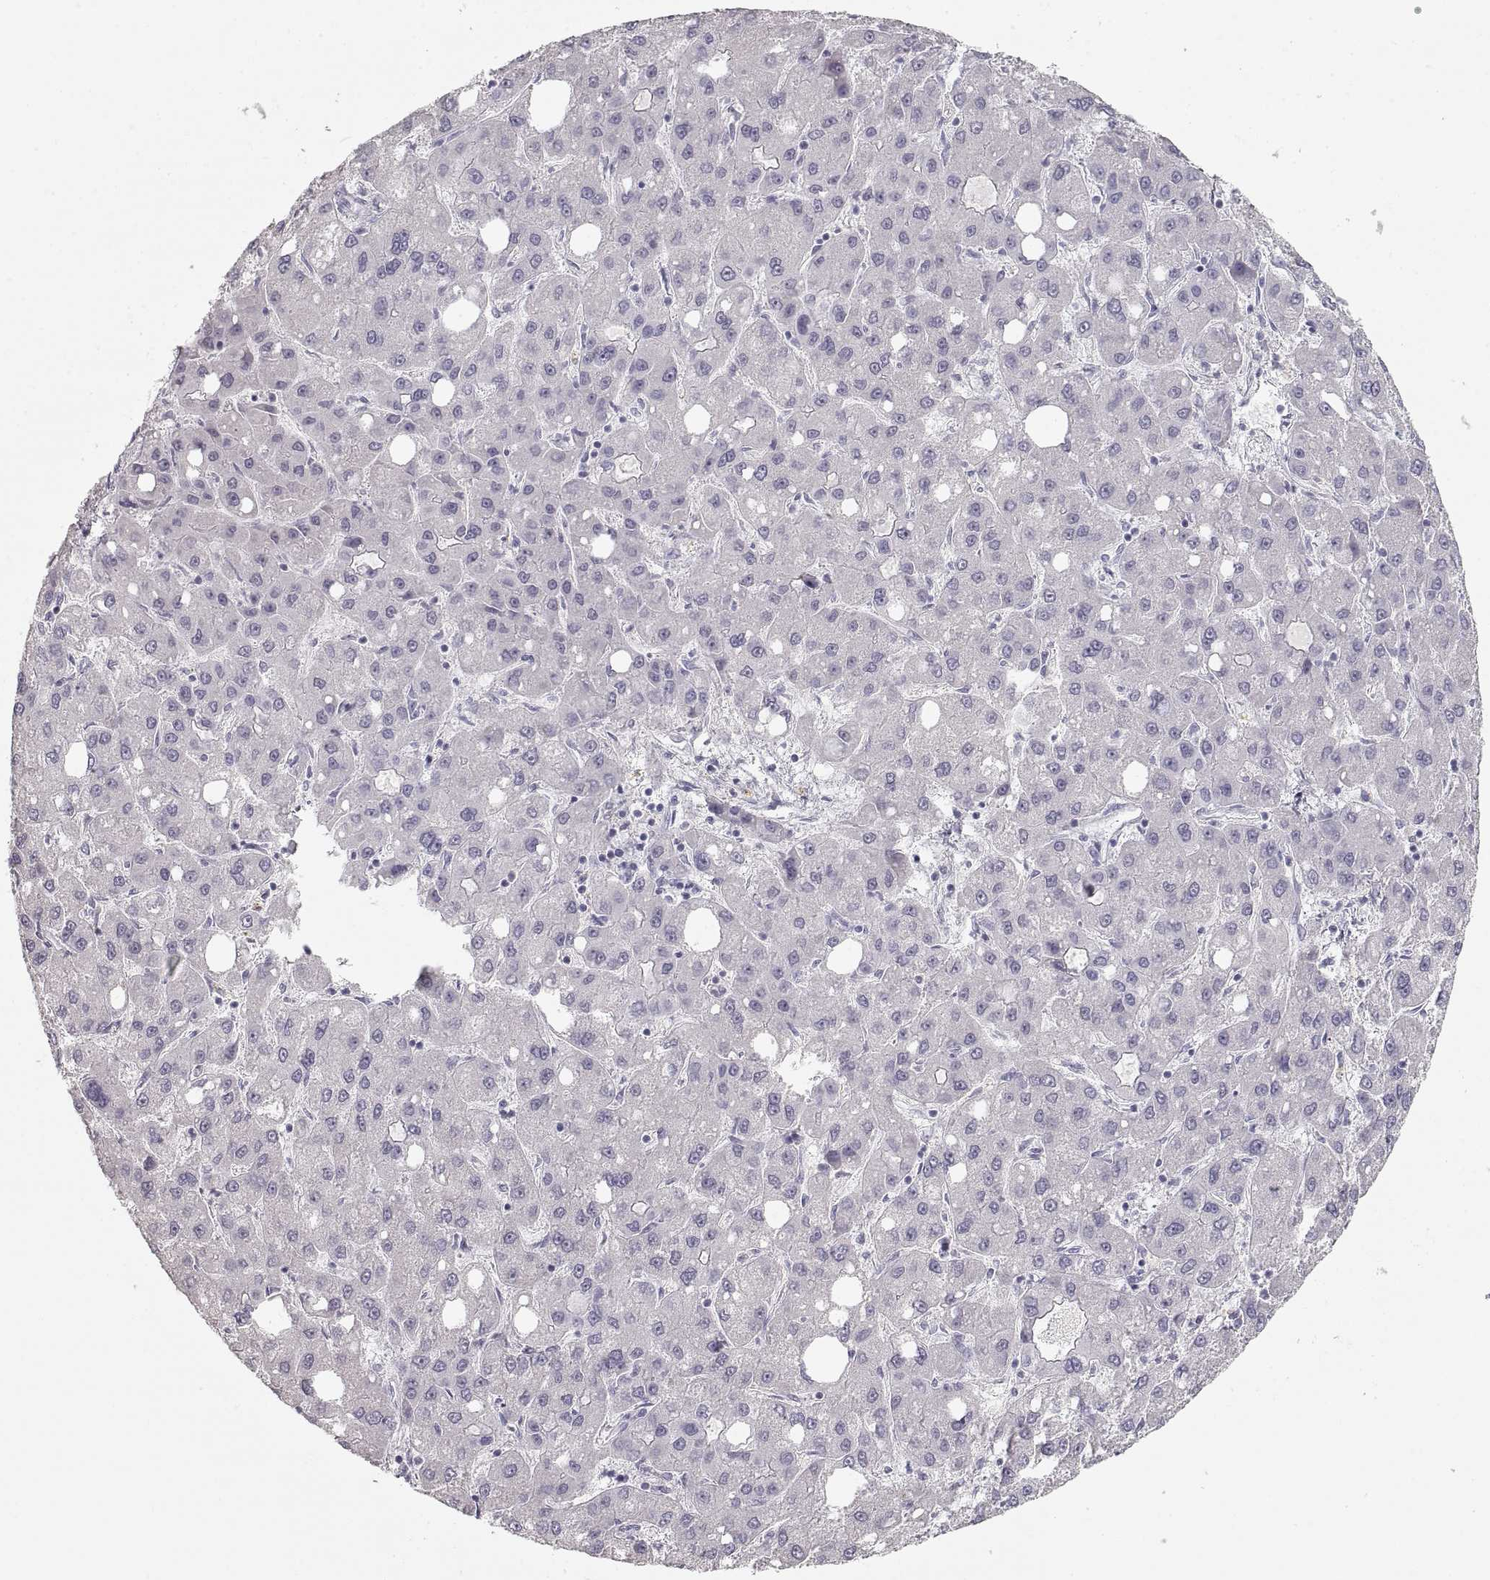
{"staining": {"intensity": "negative", "quantity": "none", "location": "none"}, "tissue": "liver cancer", "cell_type": "Tumor cells", "image_type": "cancer", "snomed": [{"axis": "morphology", "description": "Carcinoma, Hepatocellular, NOS"}, {"axis": "topography", "description": "Liver"}], "caption": "Immunohistochemical staining of liver cancer demonstrates no significant positivity in tumor cells. Nuclei are stained in blue.", "gene": "ZP3", "patient": {"sex": "male", "age": 73}}